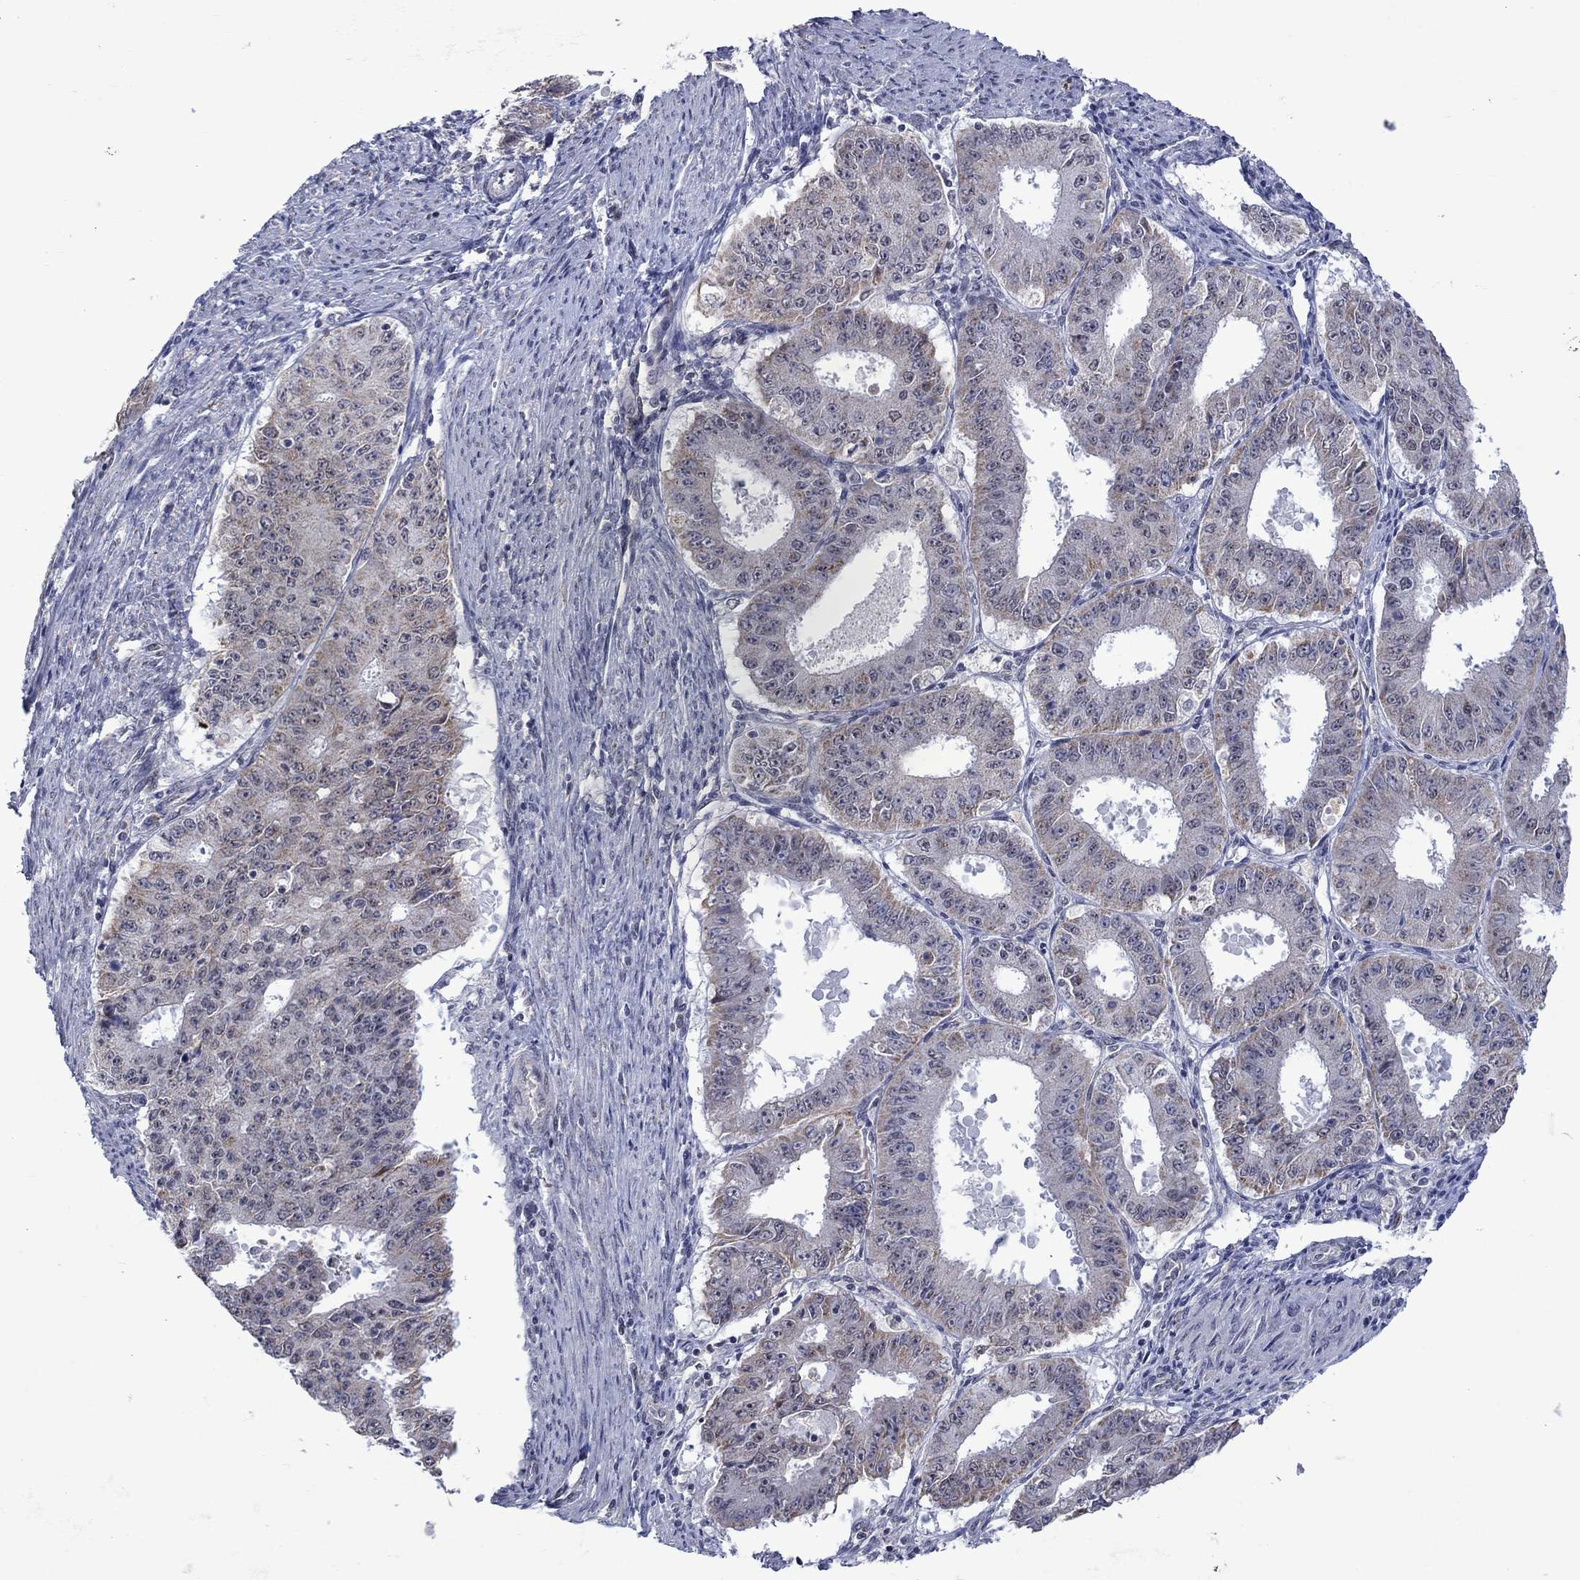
{"staining": {"intensity": "weak", "quantity": "<25%", "location": "cytoplasmic/membranous"}, "tissue": "ovarian cancer", "cell_type": "Tumor cells", "image_type": "cancer", "snomed": [{"axis": "morphology", "description": "Carcinoma, endometroid"}, {"axis": "topography", "description": "Ovary"}], "caption": "High power microscopy image of an immunohistochemistry (IHC) photomicrograph of ovarian endometroid carcinoma, revealing no significant staining in tumor cells.", "gene": "KCNJ16", "patient": {"sex": "female", "age": 42}}